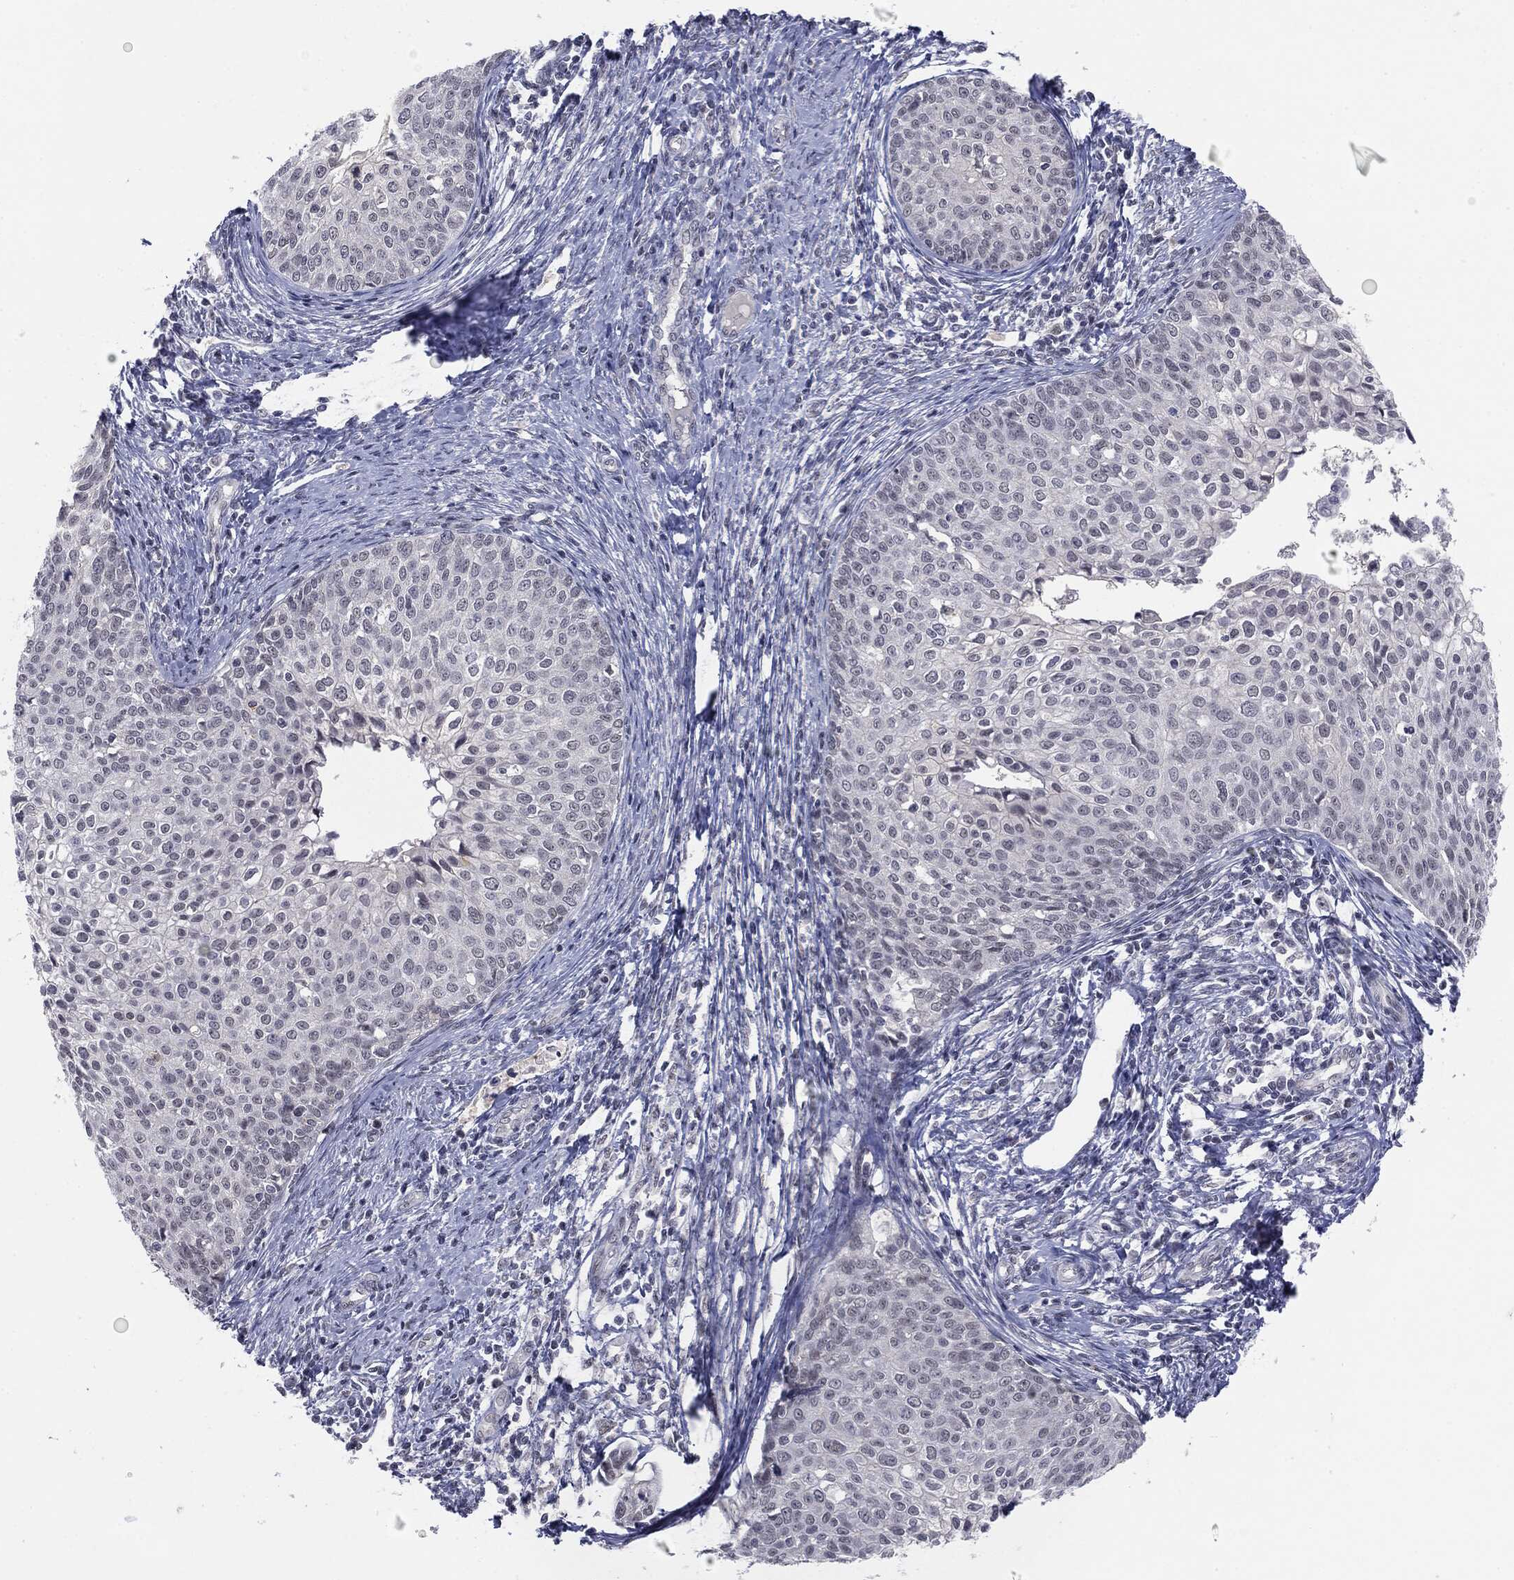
{"staining": {"intensity": "negative", "quantity": "none", "location": "none"}, "tissue": "cervical cancer", "cell_type": "Tumor cells", "image_type": "cancer", "snomed": [{"axis": "morphology", "description": "Squamous cell carcinoma, NOS"}, {"axis": "topography", "description": "Cervix"}], "caption": "The immunohistochemistry (IHC) image has no significant positivity in tumor cells of cervical cancer tissue.", "gene": "SLC5A5", "patient": {"sex": "female", "age": 51}}